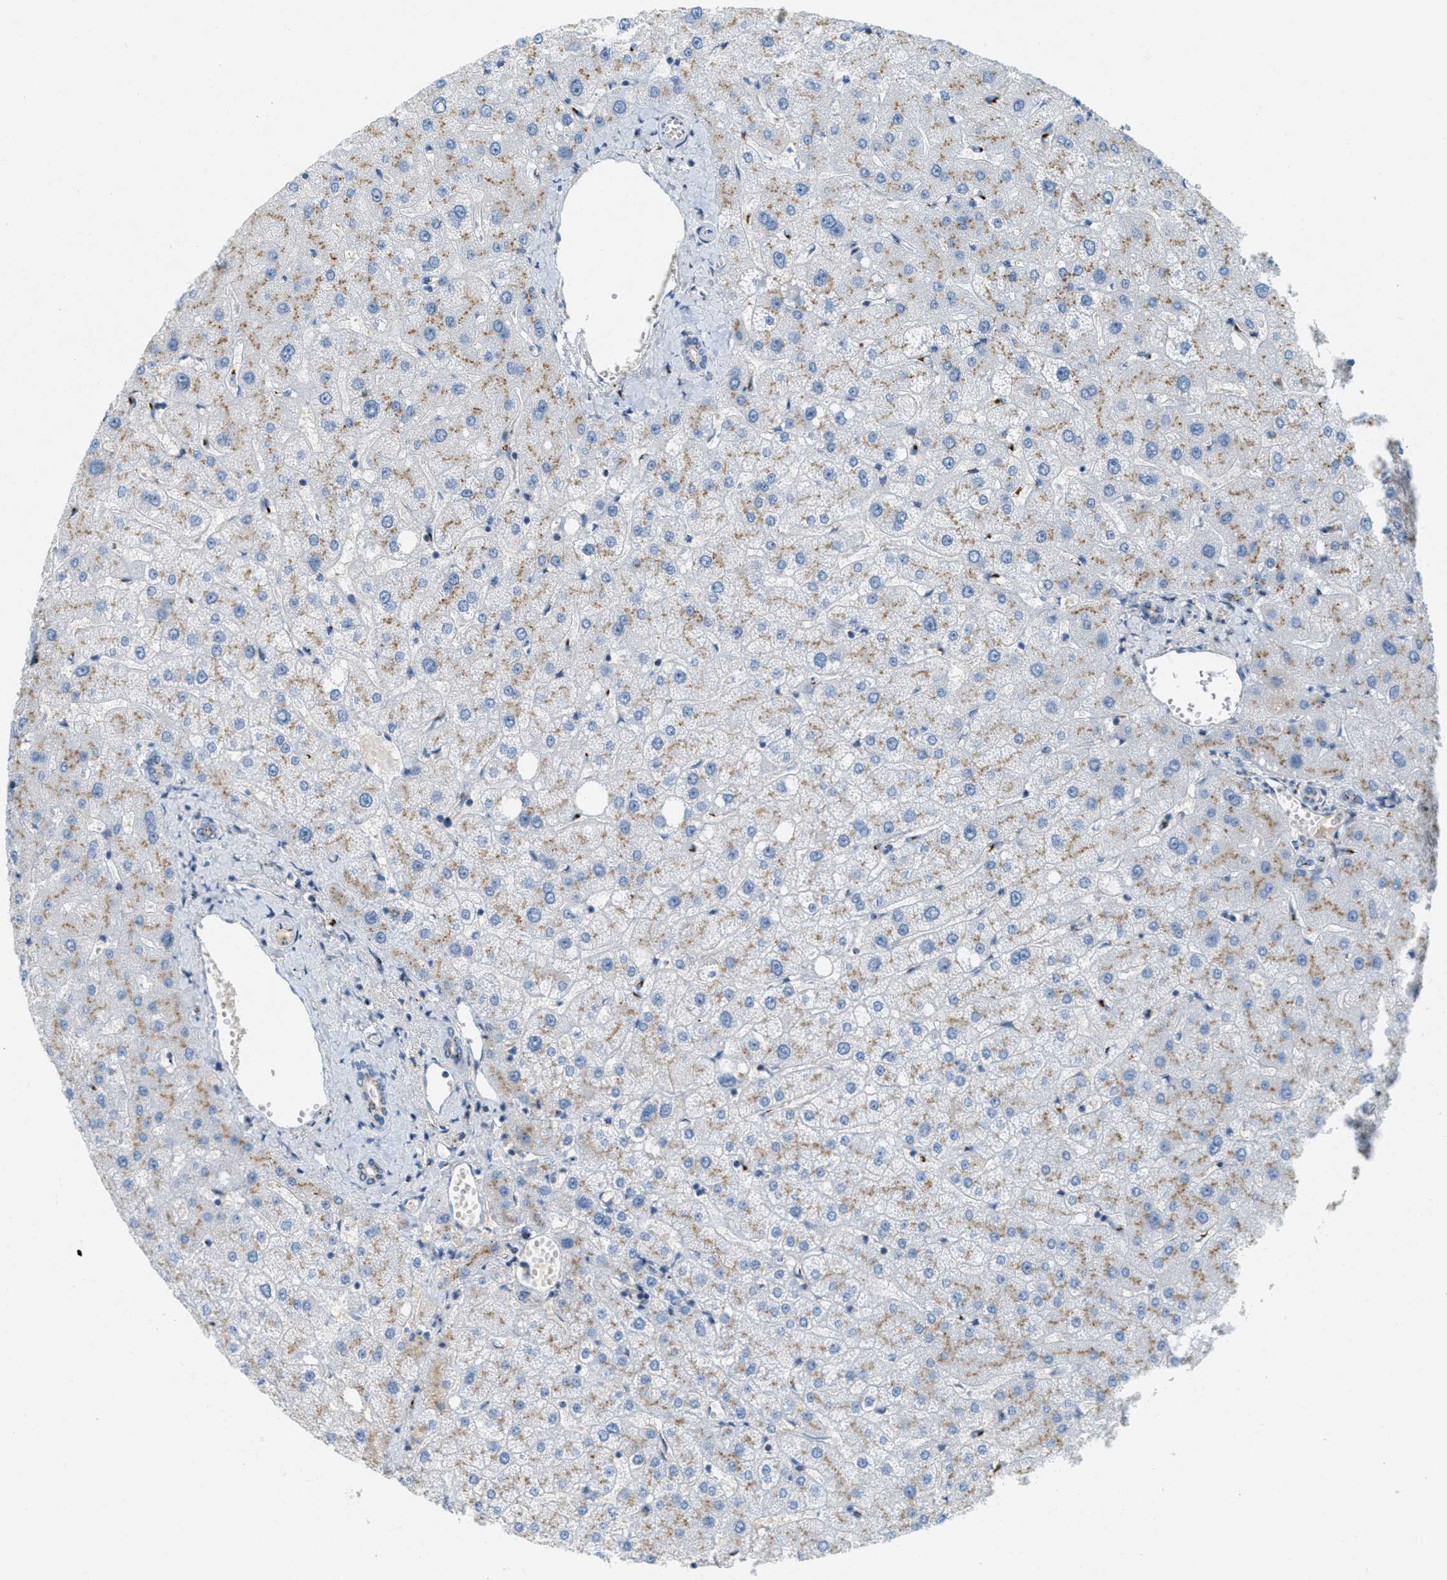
{"staining": {"intensity": "weak", "quantity": "<25%", "location": "cytoplasmic/membranous"}, "tissue": "liver", "cell_type": "Cholangiocytes", "image_type": "normal", "snomed": [{"axis": "morphology", "description": "Normal tissue, NOS"}, {"axis": "topography", "description": "Liver"}], "caption": "Immunohistochemistry (IHC) photomicrograph of benign liver: human liver stained with DAB demonstrates no significant protein staining in cholangiocytes.", "gene": "ENTPD4", "patient": {"sex": "male", "age": 73}}